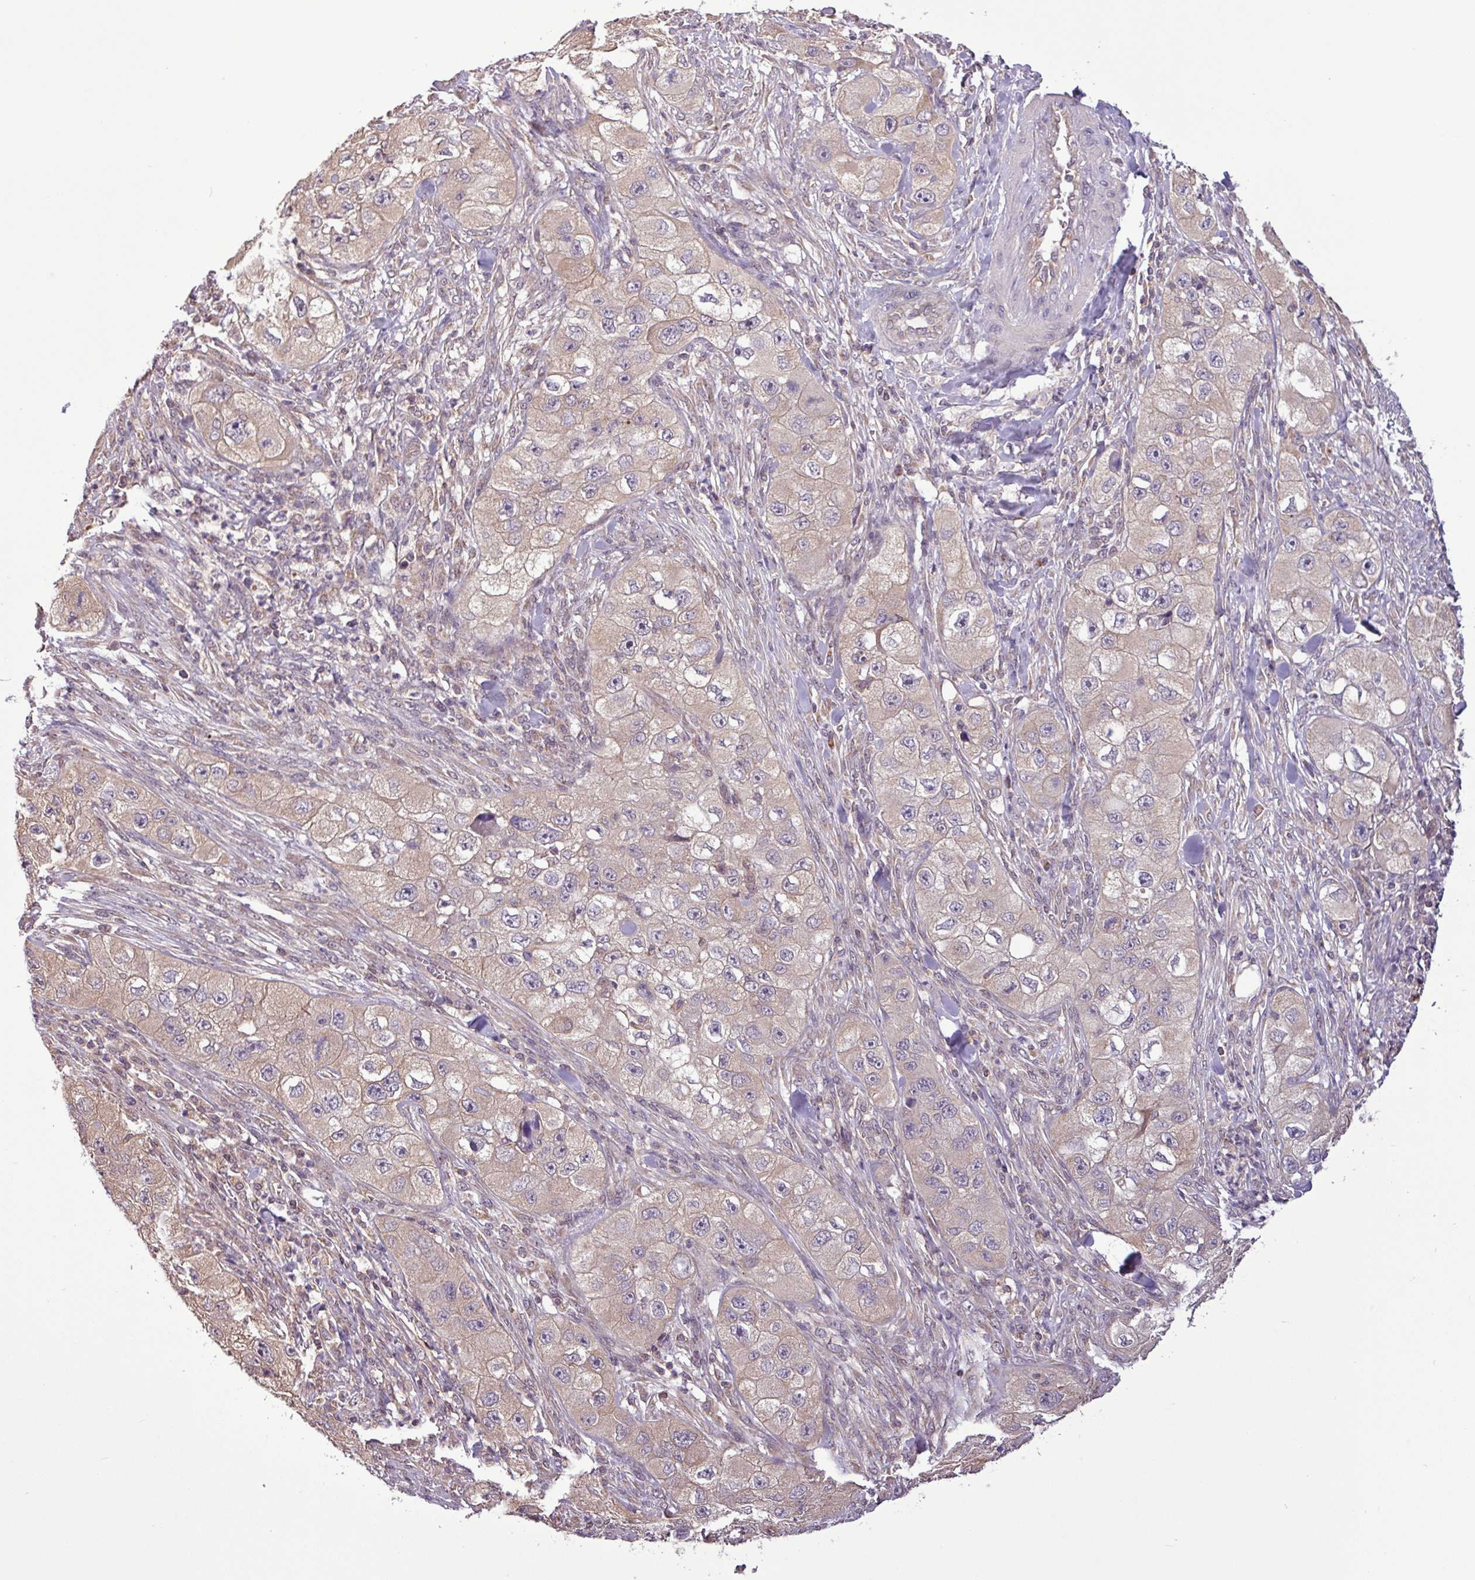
{"staining": {"intensity": "weak", "quantity": "25%-75%", "location": "cytoplasmic/membranous"}, "tissue": "skin cancer", "cell_type": "Tumor cells", "image_type": "cancer", "snomed": [{"axis": "morphology", "description": "Squamous cell carcinoma, NOS"}, {"axis": "topography", "description": "Skin"}, {"axis": "topography", "description": "Subcutis"}], "caption": "IHC histopathology image of neoplastic tissue: skin cancer stained using immunohistochemistry displays low levels of weak protein expression localized specifically in the cytoplasmic/membranous of tumor cells, appearing as a cytoplasmic/membranous brown color.", "gene": "MCTP2", "patient": {"sex": "male", "age": 73}}